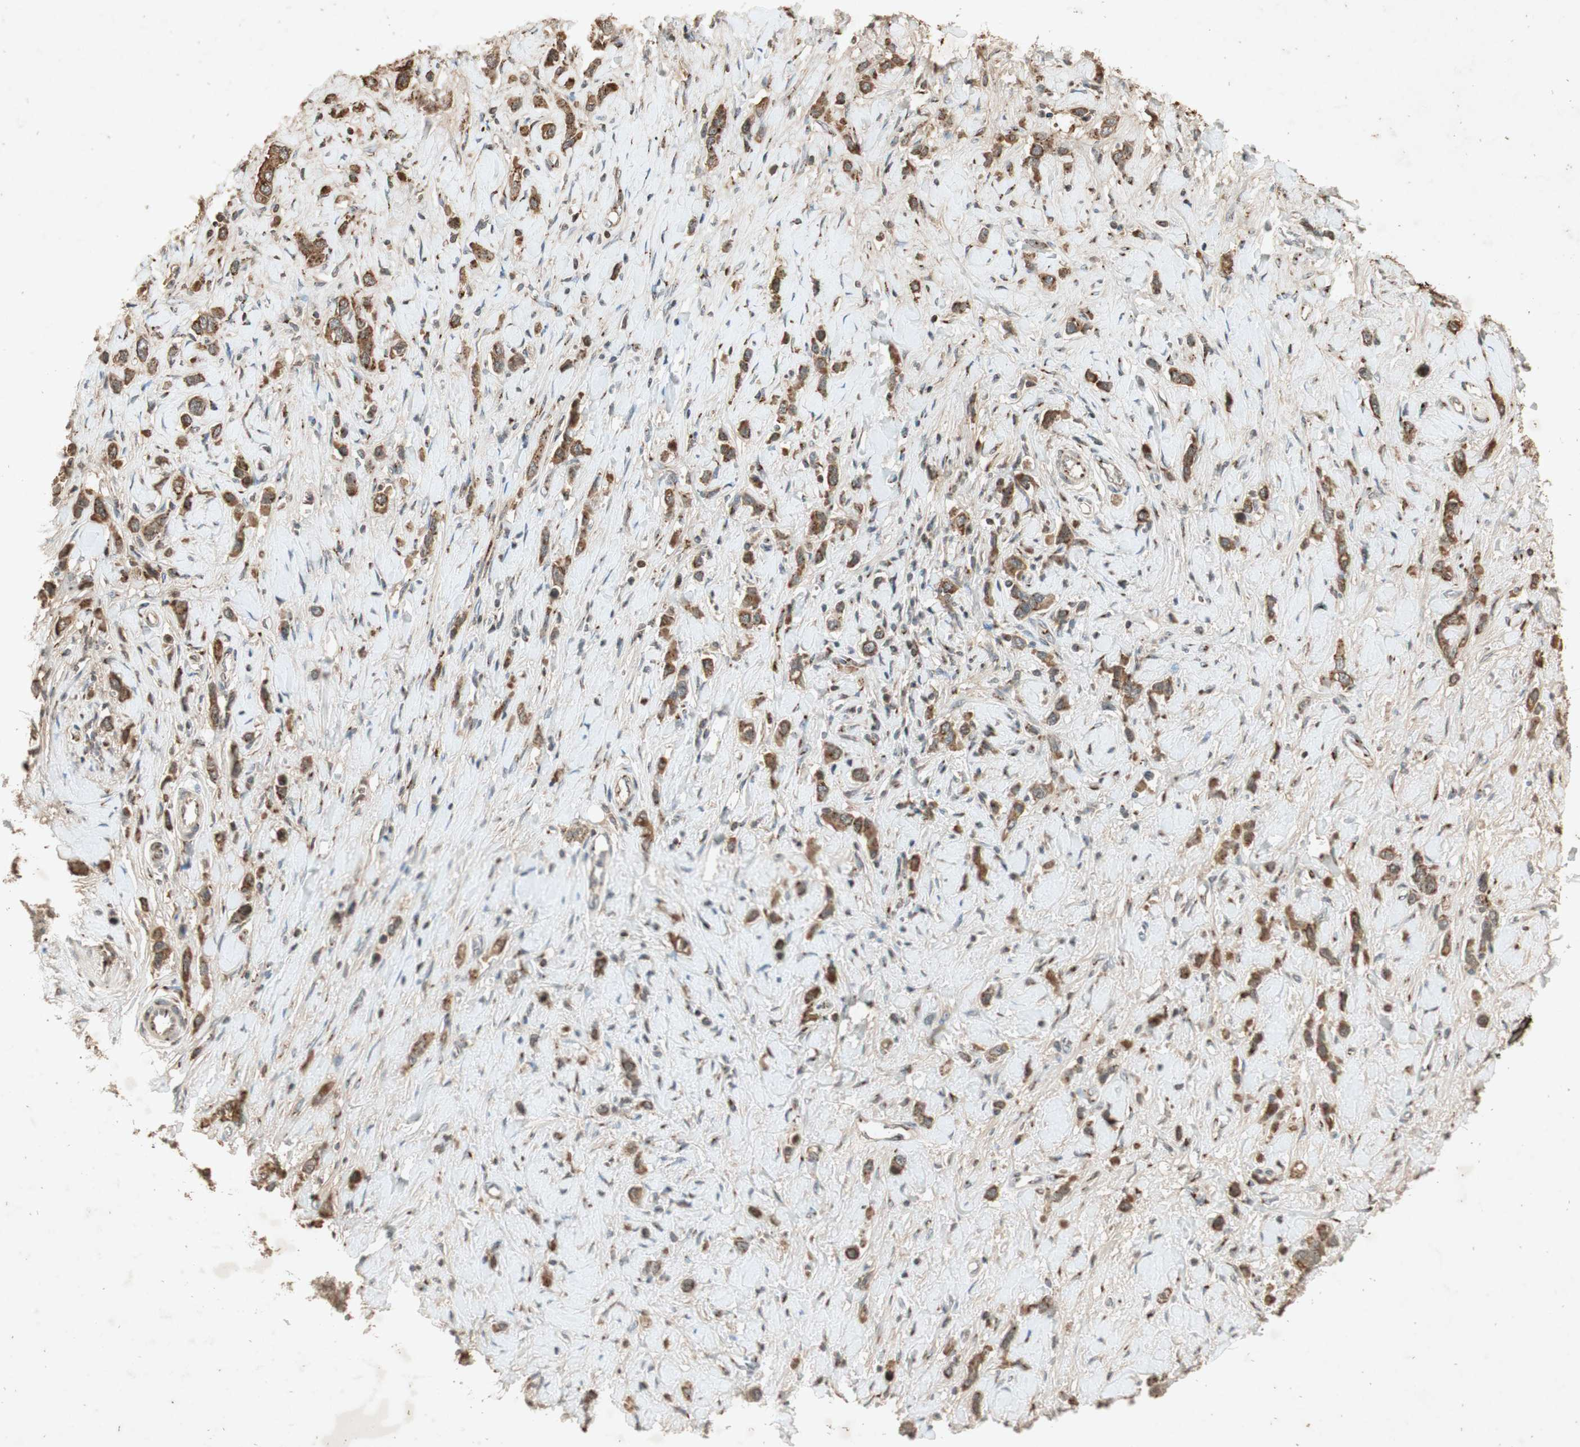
{"staining": {"intensity": "weak", "quantity": ">75%", "location": "cytoplasmic/membranous"}, "tissue": "stomach cancer", "cell_type": "Tumor cells", "image_type": "cancer", "snomed": [{"axis": "morphology", "description": "Normal tissue, NOS"}, {"axis": "morphology", "description": "Adenocarcinoma, NOS"}, {"axis": "topography", "description": "Stomach, upper"}, {"axis": "topography", "description": "Stomach"}], "caption": "Immunohistochemical staining of human adenocarcinoma (stomach) displays weak cytoplasmic/membranous protein expression in approximately >75% of tumor cells. Immunohistochemistry (ihc) stains the protein of interest in brown and the nuclei are stained blue.", "gene": "NEO1", "patient": {"sex": "female", "age": 65}}